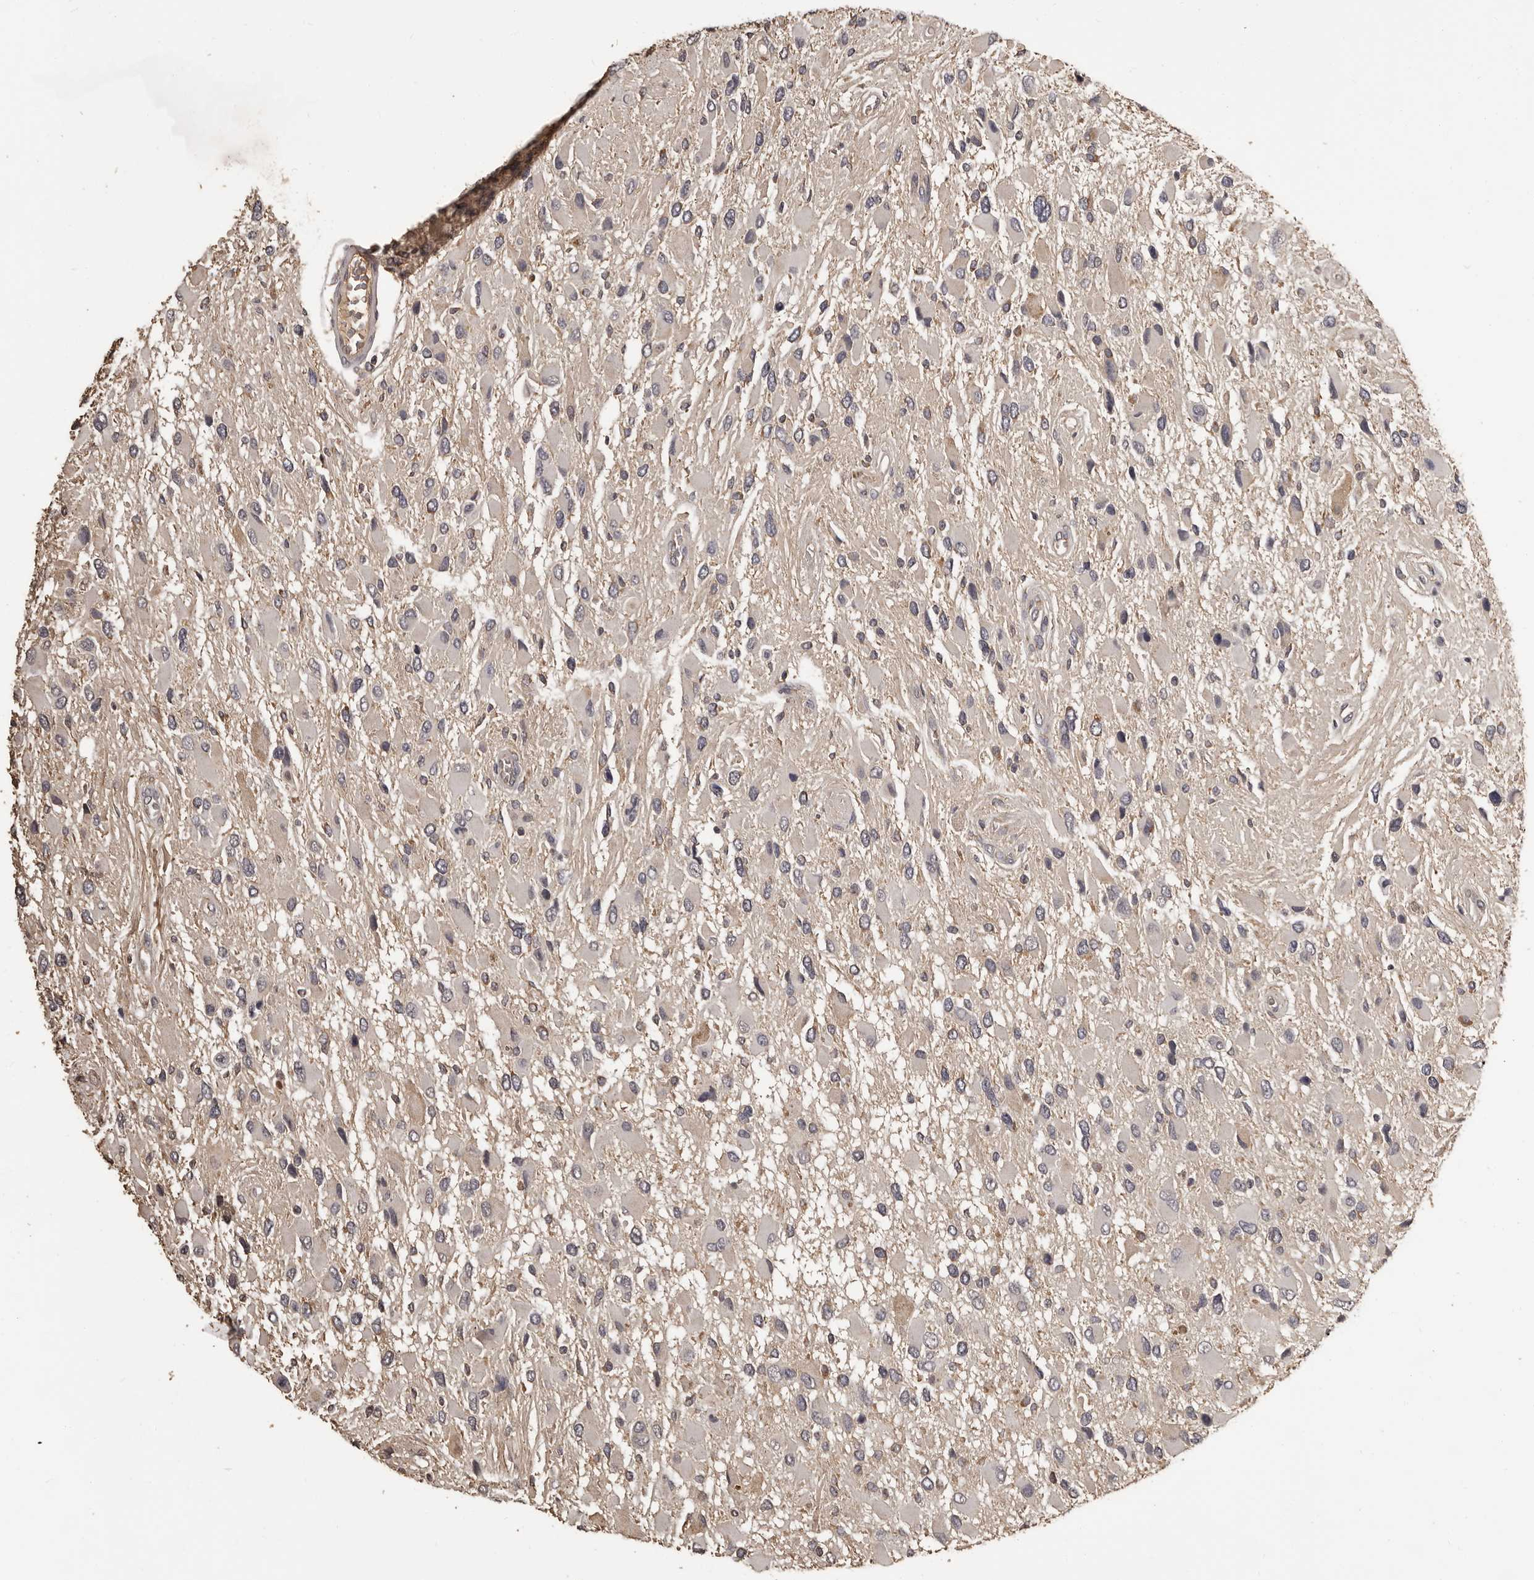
{"staining": {"intensity": "negative", "quantity": "none", "location": "none"}, "tissue": "glioma", "cell_type": "Tumor cells", "image_type": "cancer", "snomed": [{"axis": "morphology", "description": "Glioma, malignant, High grade"}, {"axis": "topography", "description": "Brain"}], "caption": "Tumor cells are negative for protein expression in human glioma. (Stains: DAB (3,3'-diaminobenzidine) immunohistochemistry with hematoxylin counter stain, Microscopy: brightfield microscopy at high magnification).", "gene": "MGAT5", "patient": {"sex": "male", "age": 53}}